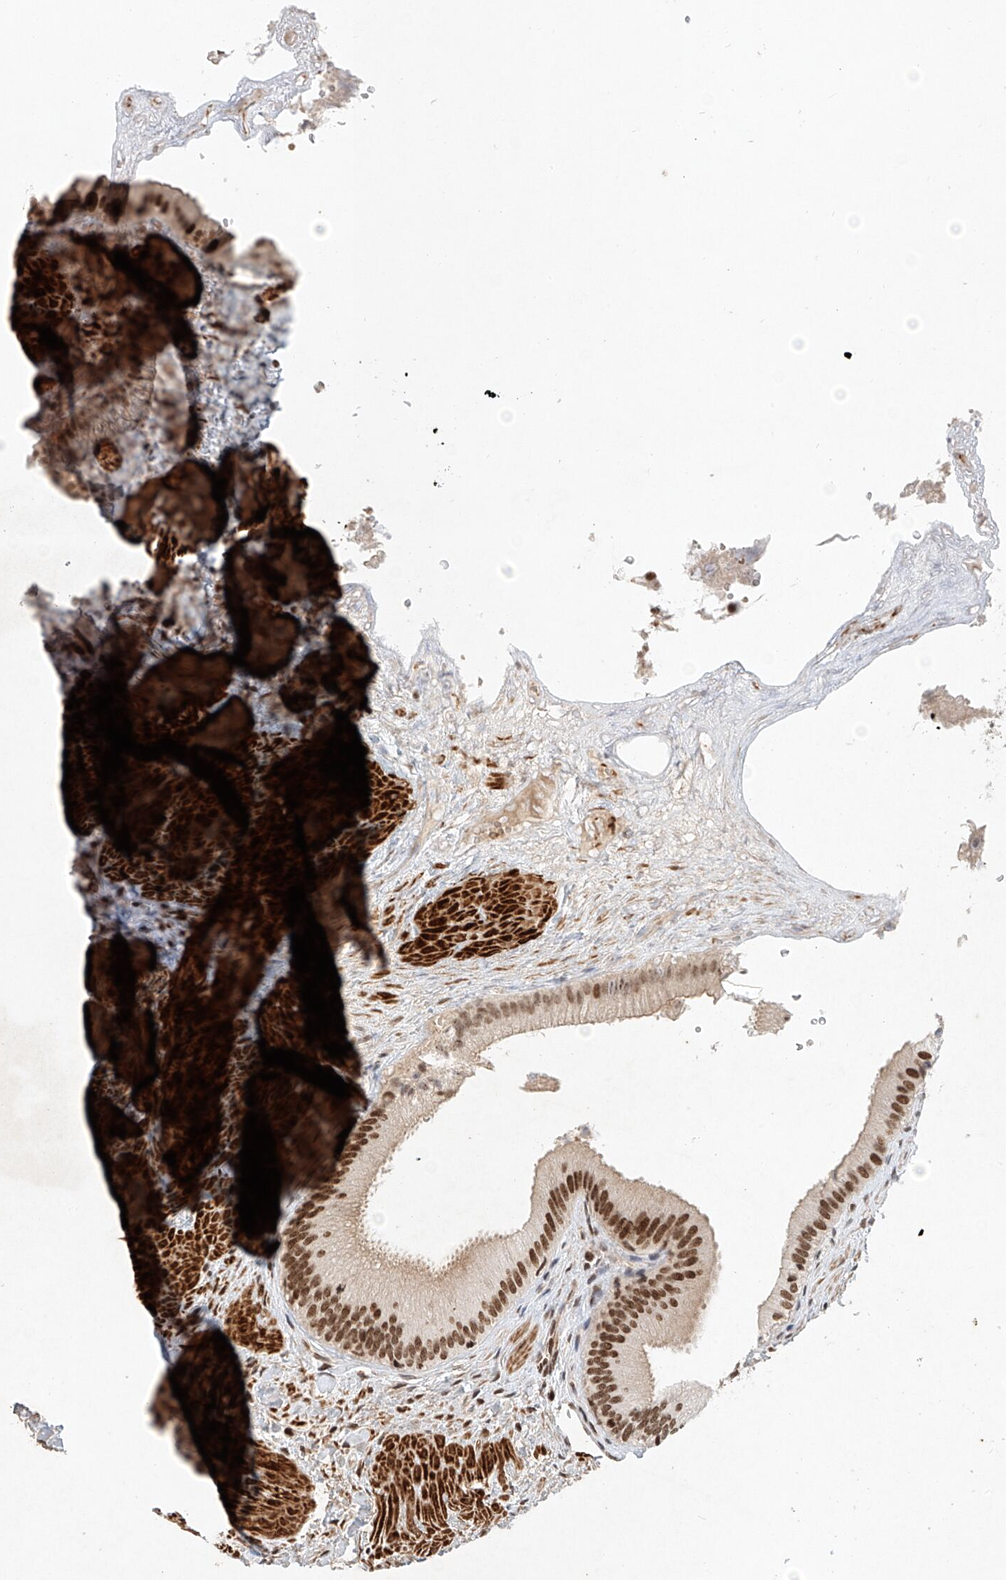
{"staining": {"intensity": "strong", "quantity": ">75%", "location": "nuclear"}, "tissue": "gallbladder", "cell_type": "Glandular cells", "image_type": "normal", "snomed": [{"axis": "morphology", "description": "Normal tissue, NOS"}, {"axis": "topography", "description": "Gallbladder"}], "caption": "Immunohistochemistry of benign gallbladder displays high levels of strong nuclear expression in about >75% of glandular cells.", "gene": "ZNF470", "patient": {"sex": "male", "age": 55}}